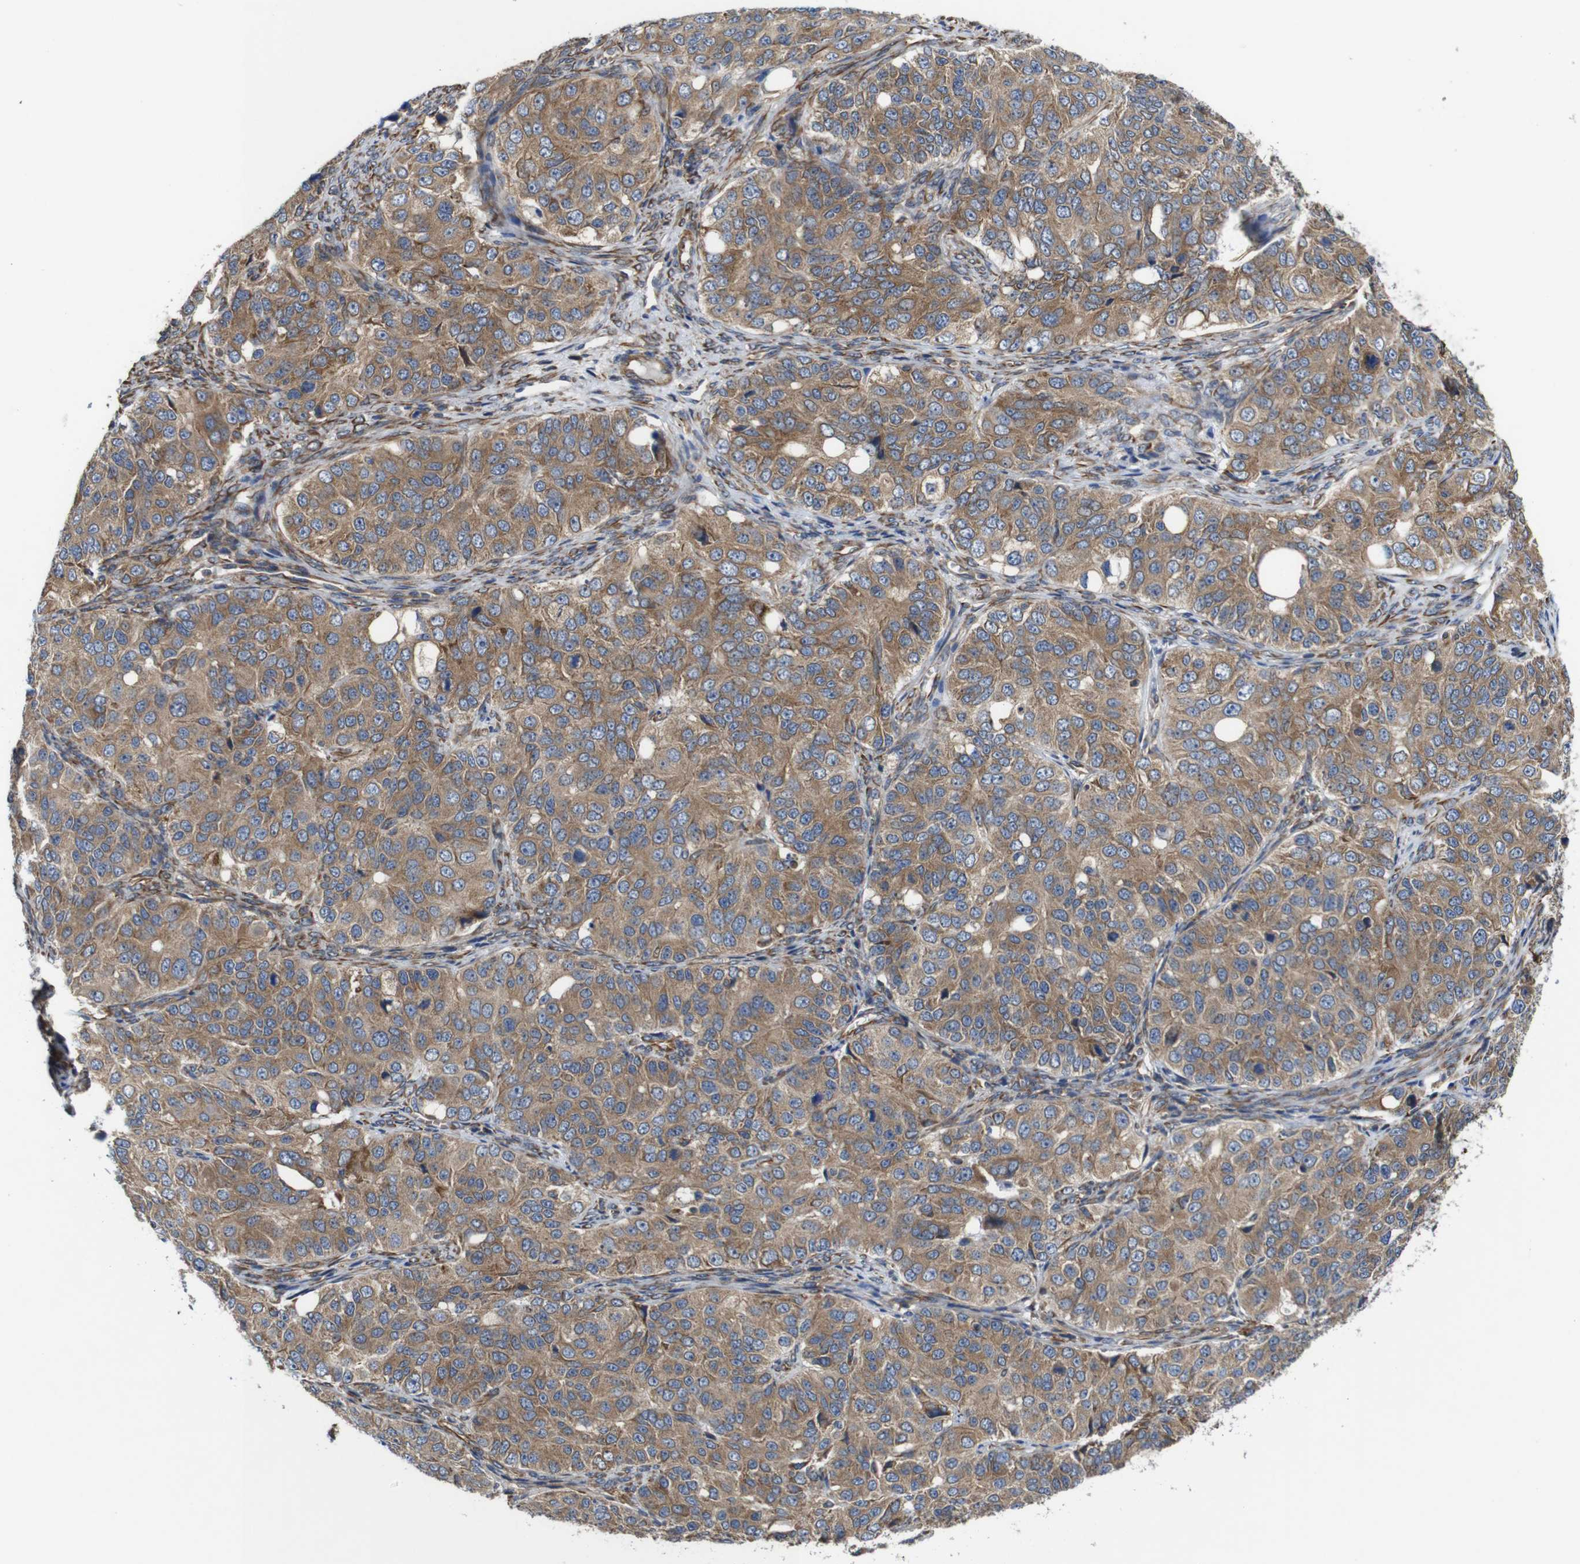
{"staining": {"intensity": "moderate", "quantity": ">75%", "location": "cytoplasmic/membranous"}, "tissue": "ovarian cancer", "cell_type": "Tumor cells", "image_type": "cancer", "snomed": [{"axis": "morphology", "description": "Carcinoma, endometroid"}, {"axis": "topography", "description": "Ovary"}], "caption": "DAB immunohistochemical staining of ovarian endometroid carcinoma exhibits moderate cytoplasmic/membranous protein expression in about >75% of tumor cells. (DAB = brown stain, brightfield microscopy at high magnification).", "gene": "POMK", "patient": {"sex": "female", "age": 51}}